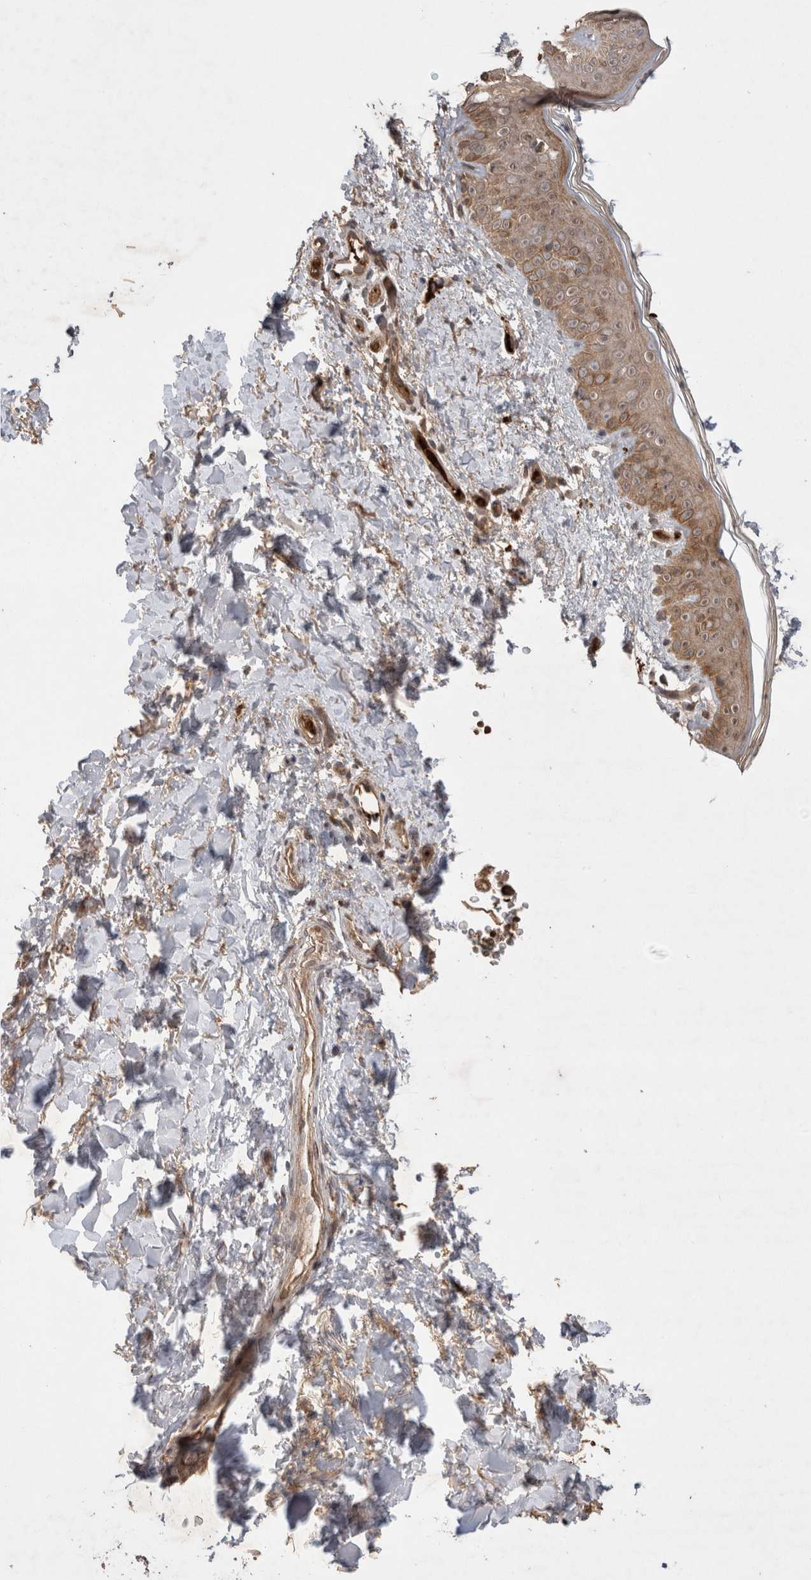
{"staining": {"intensity": "moderate", "quantity": ">75%", "location": "cytoplasmic/membranous"}, "tissue": "skin", "cell_type": "Fibroblasts", "image_type": "normal", "snomed": [{"axis": "morphology", "description": "Normal tissue, NOS"}, {"axis": "topography", "description": "Skin"}], "caption": "Benign skin displays moderate cytoplasmic/membranous expression in approximately >75% of fibroblasts, visualized by immunohistochemistry. (IHC, brightfield microscopy, high magnification).", "gene": "FAM221A", "patient": {"sex": "female", "age": 46}}